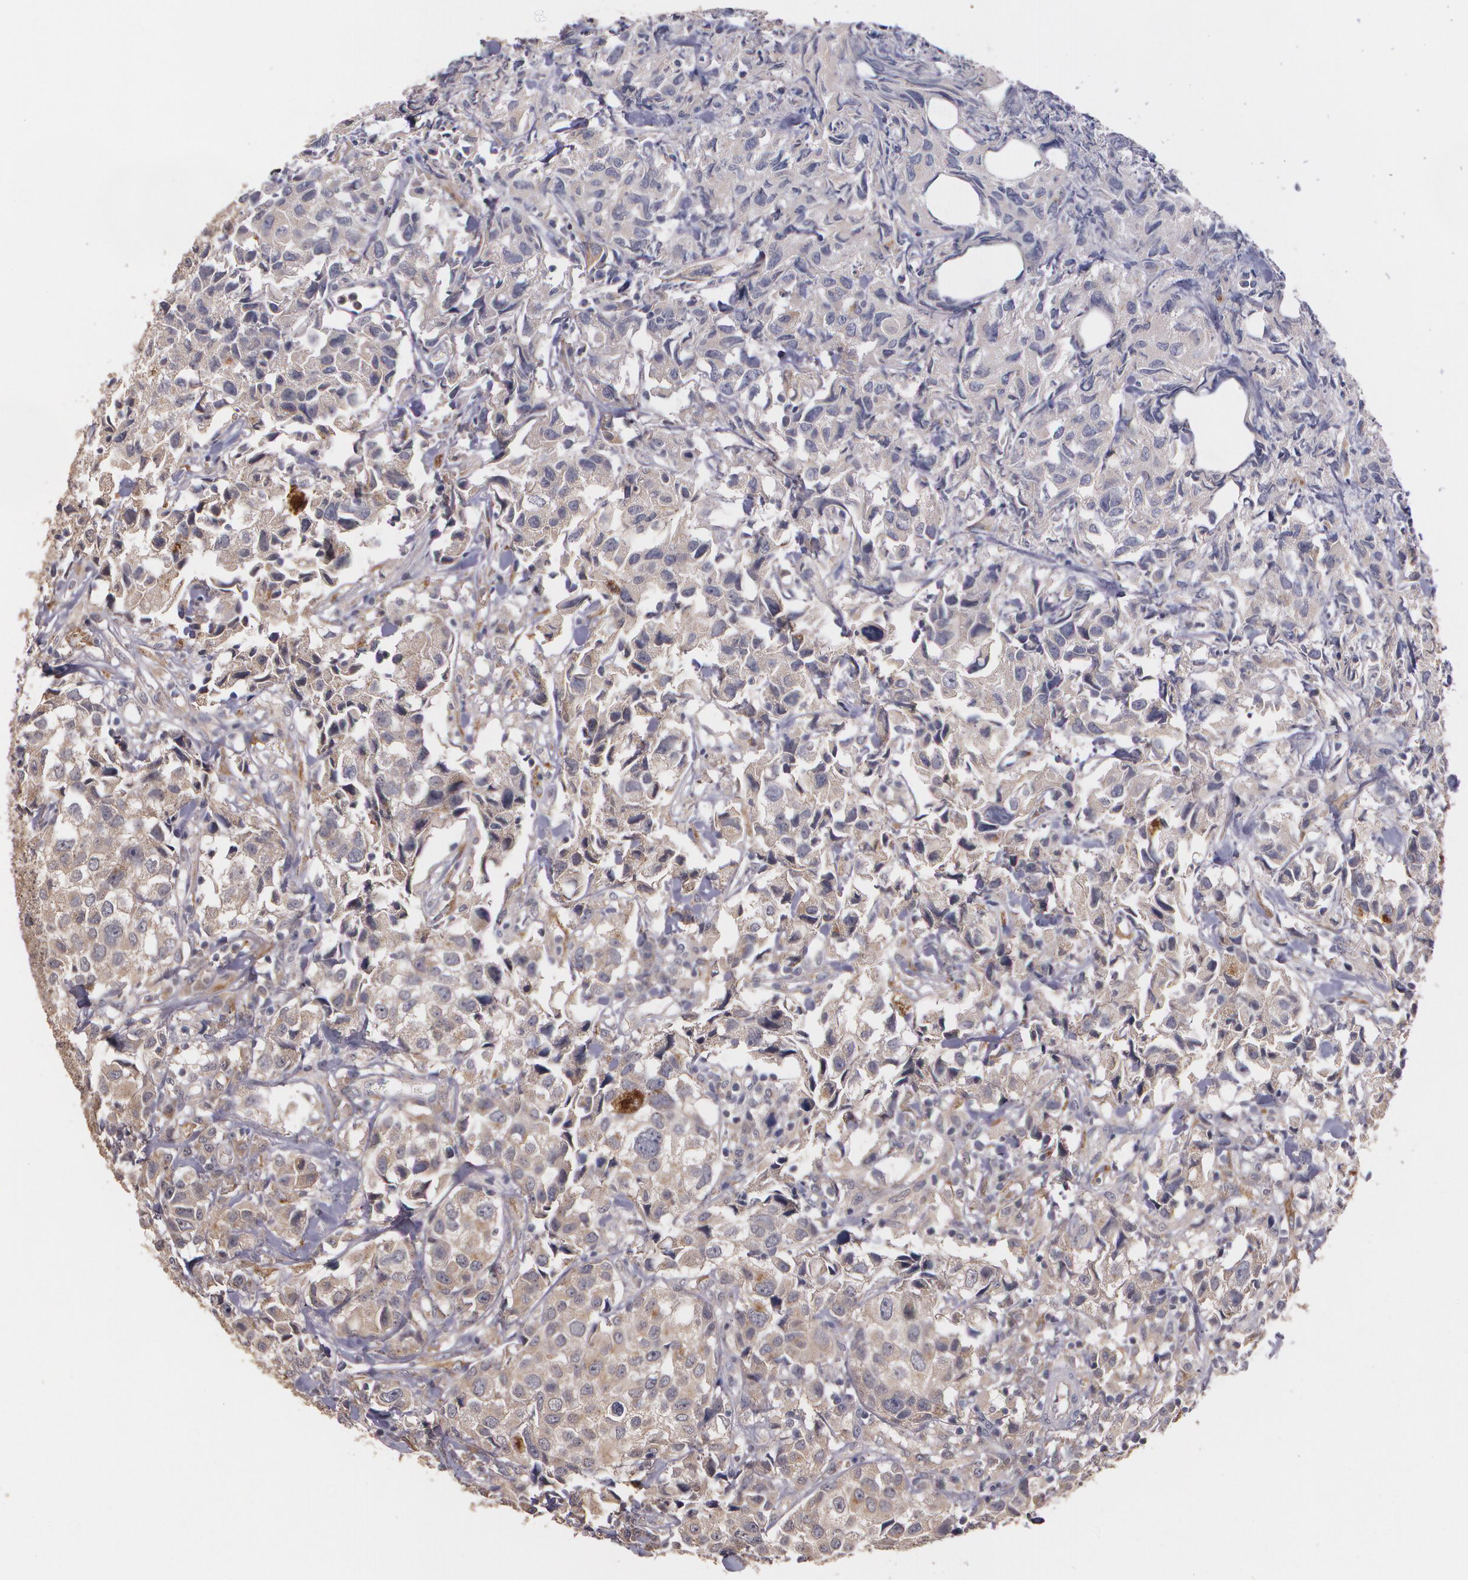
{"staining": {"intensity": "weak", "quantity": ">75%", "location": "cytoplasmic/membranous"}, "tissue": "urothelial cancer", "cell_type": "Tumor cells", "image_type": "cancer", "snomed": [{"axis": "morphology", "description": "Urothelial carcinoma, High grade"}, {"axis": "topography", "description": "Urinary bladder"}], "caption": "Protein positivity by immunohistochemistry (IHC) exhibits weak cytoplasmic/membranous staining in approximately >75% of tumor cells in high-grade urothelial carcinoma. (DAB IHC, brown staining for protein, blue staining for nuclei).", "gene": "IFNGR2", "patient": {"sex": "female", "age": 75}}